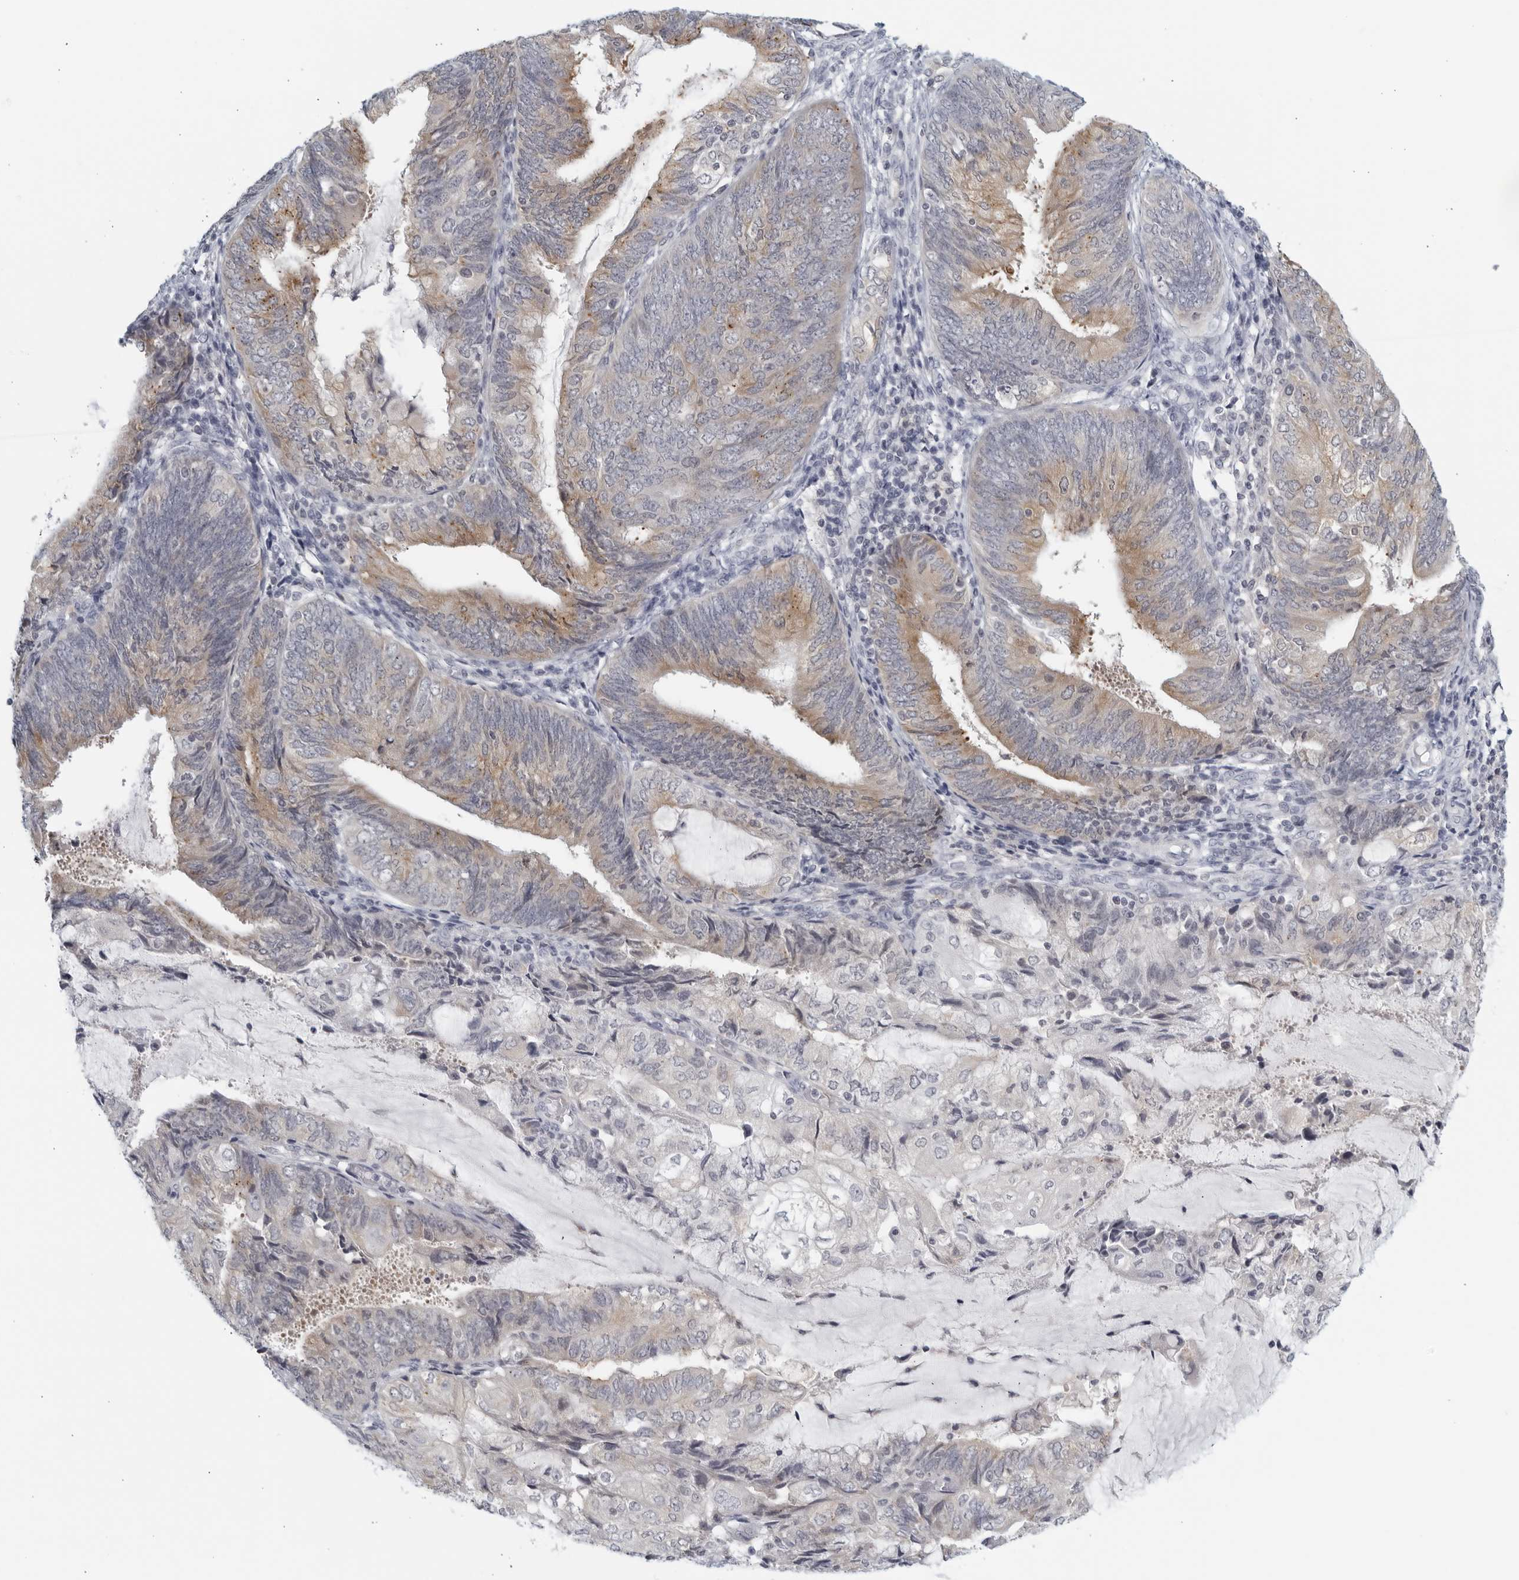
{"staining": {"intensity": "moderate", "quantity": "<25%", "location": "cytoplasmic/membranous"}, "tissue": "endometrial cancer", "cell_type": "Tumor cells", "image_type": "cancer", "snomed": [{"axis": "morphology", "description": "Adenocarcinoma, NOS"}, {"axis": "topography", "description": "Endometrium"}], "caption": "This image shows immunohistochemistry (IHC) staining of human endometrial cancer, with low moderate cytoplasmic/membranous staining in approximately <25% of tumor cells.", "gene": "MATN1", "patient": {"sex": "female", "age": 81}}